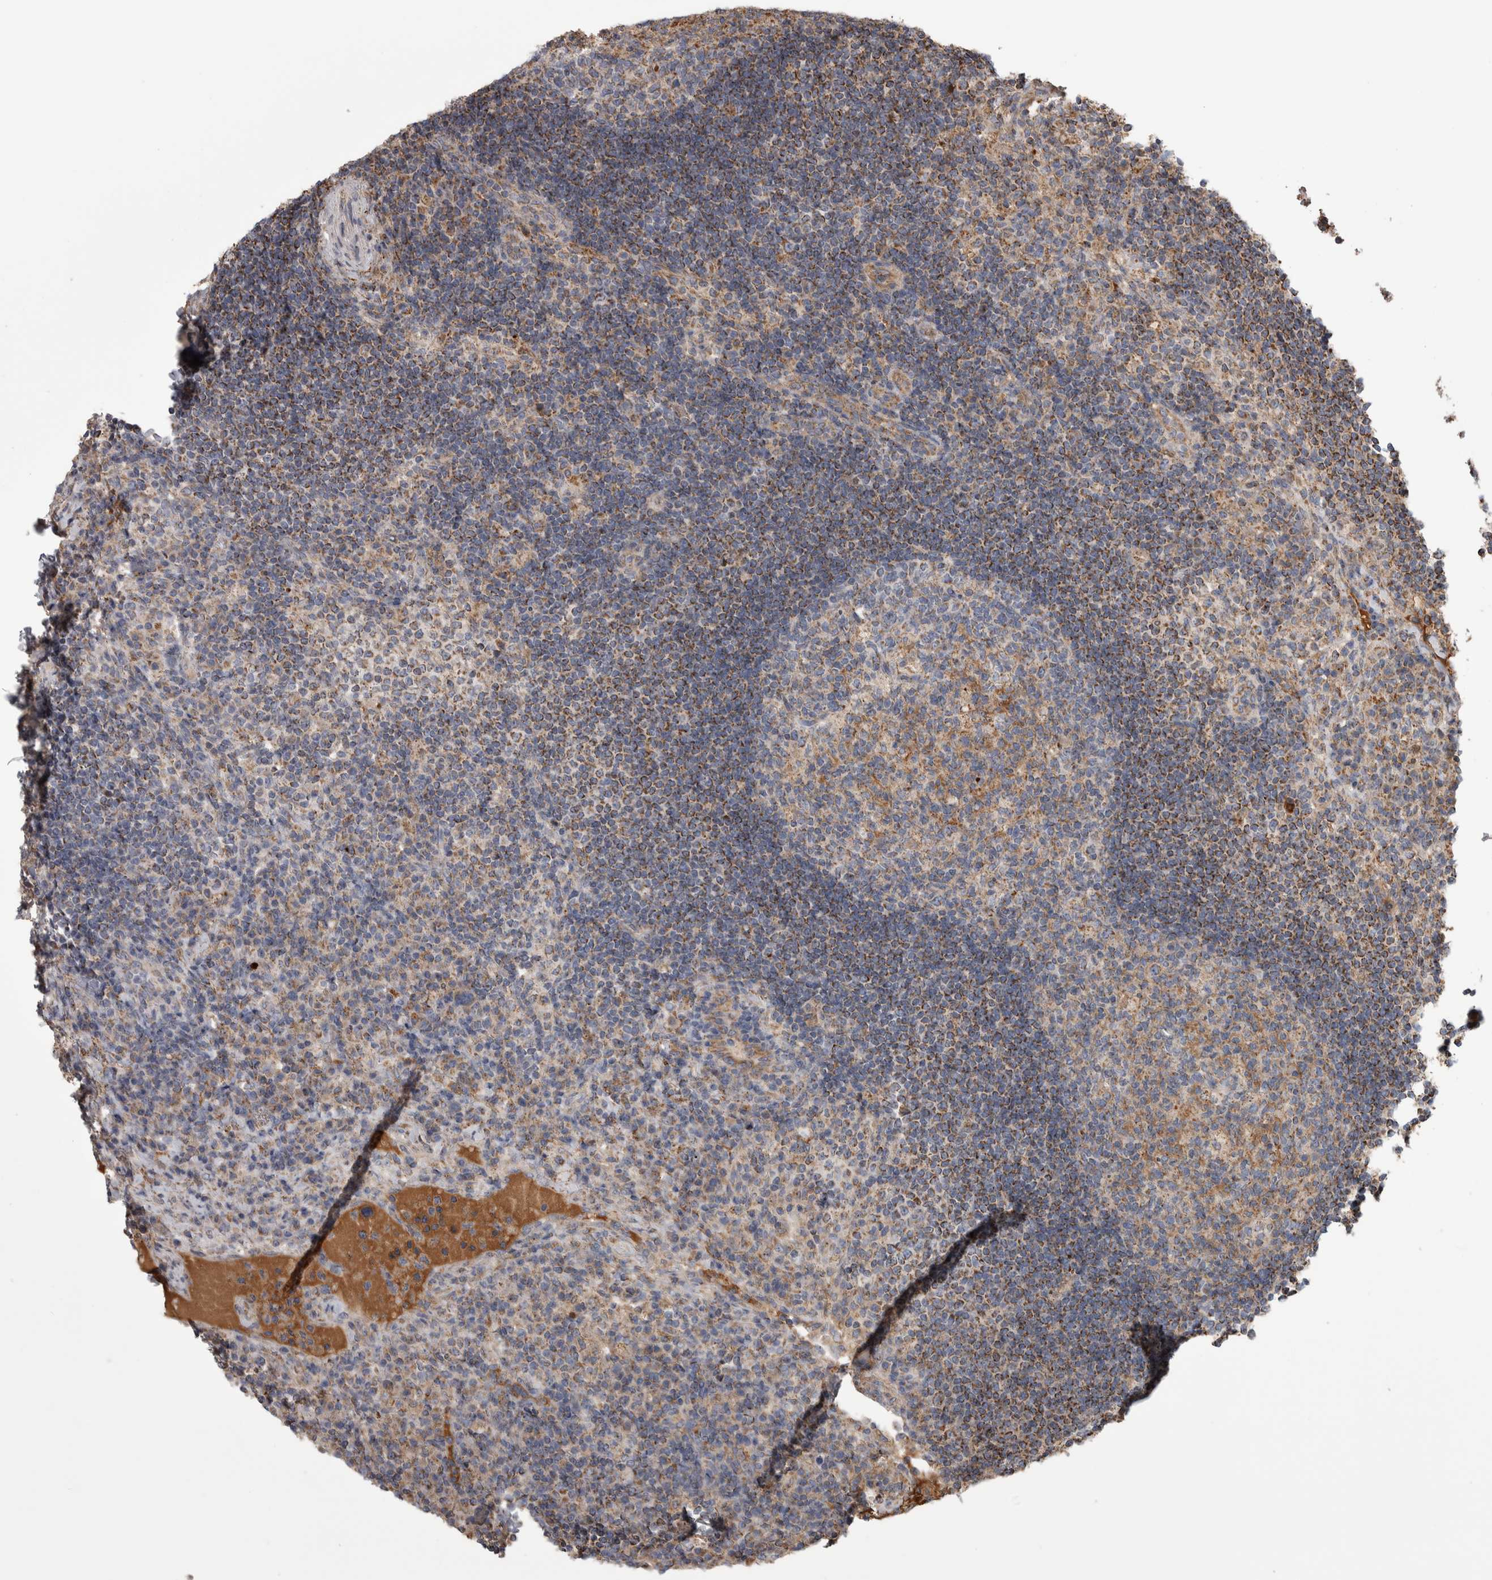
{"staining": {"intensity": "moderate", "quantity": "25%-75%", "location": "cytoplasmic/membranous"}, "tissue": "lymph node", "cell_type": "Germinal center cells", "image_type": "normal", "snomed": [{"axis": "morphology", "description": "Normal tissue, NOS"}, {"axis": "topography", "description": "Lymph node"}], "caption": "Lymph node stained with DAB immunohistochemistry exhibits medium levels of moderate cytoplasmic/membranous staining in about 25%-75% of germinal center cells. (brown staining indicates protein expression, while blue staining denotes nuclei).", "gene": "SCO1", "patient": {"sex": "female", "age": 53}}